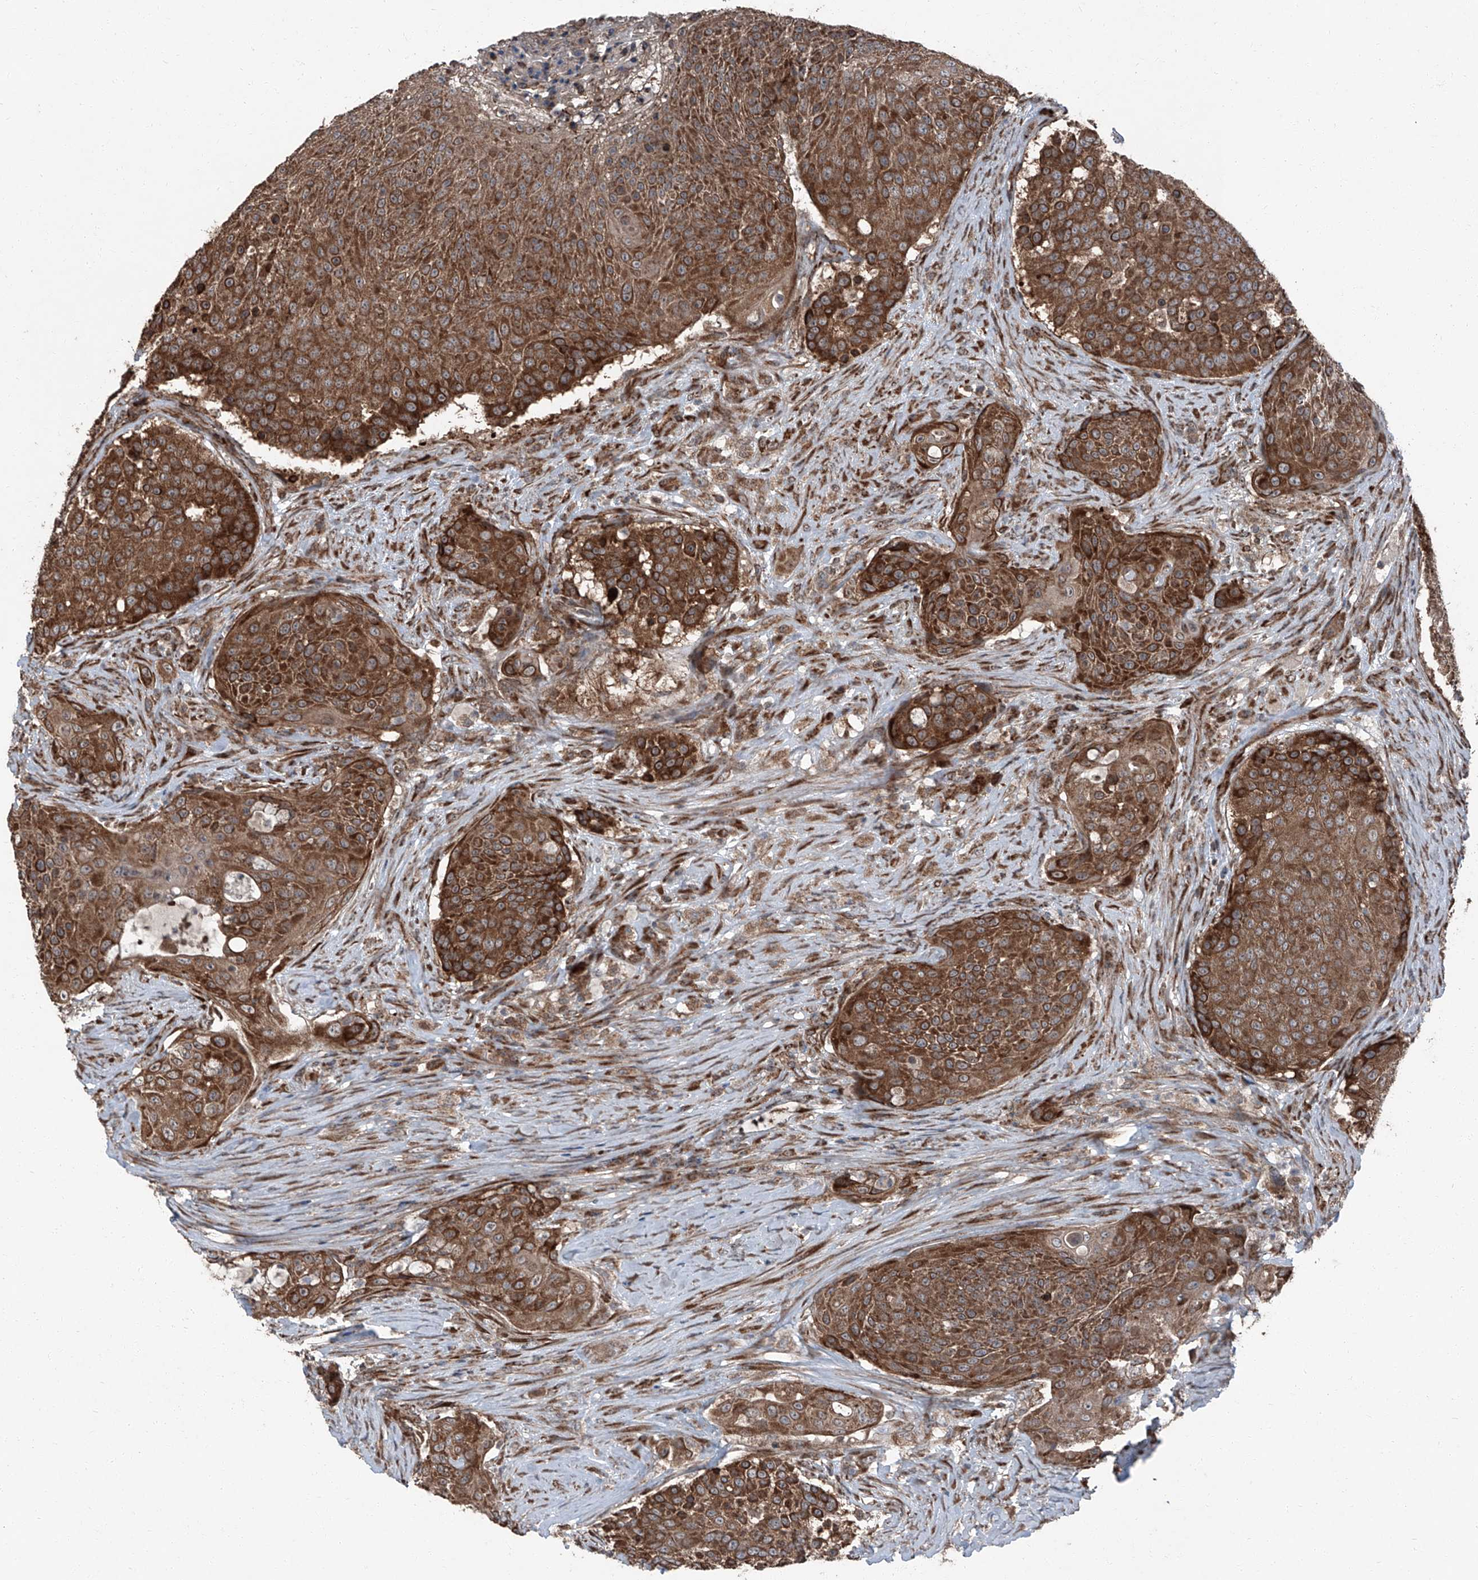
{"staining": {"intensity": "strong", "quantity": ">75%", "location": "cytoplasmic/membranous"}, "tissue": "urothelial cancer", "cell_type": "Tumor cells", "image_type": "cancer", "snomed": [{"axis": "morphology", "description": "Urothelial carcinoma, High grade"}, {"axis": "topography", "description": "Urinary bladder"}], "caption": "Urothelial carcinoma (high-grade) tissue demonstrates strong cytoplasmic/membranous expression in approximately >75% of tumor cells, visualized by immunohistochemistry. The staining was performed using DAB (3,3'-diaminobenzidine) to visualize the protein expression in brown, while the nuclei were stained in blue with hematoxylin (Magnification: 20x).", "gene": "LIMK1", "patient": {"sex": "female", "age": 63}}